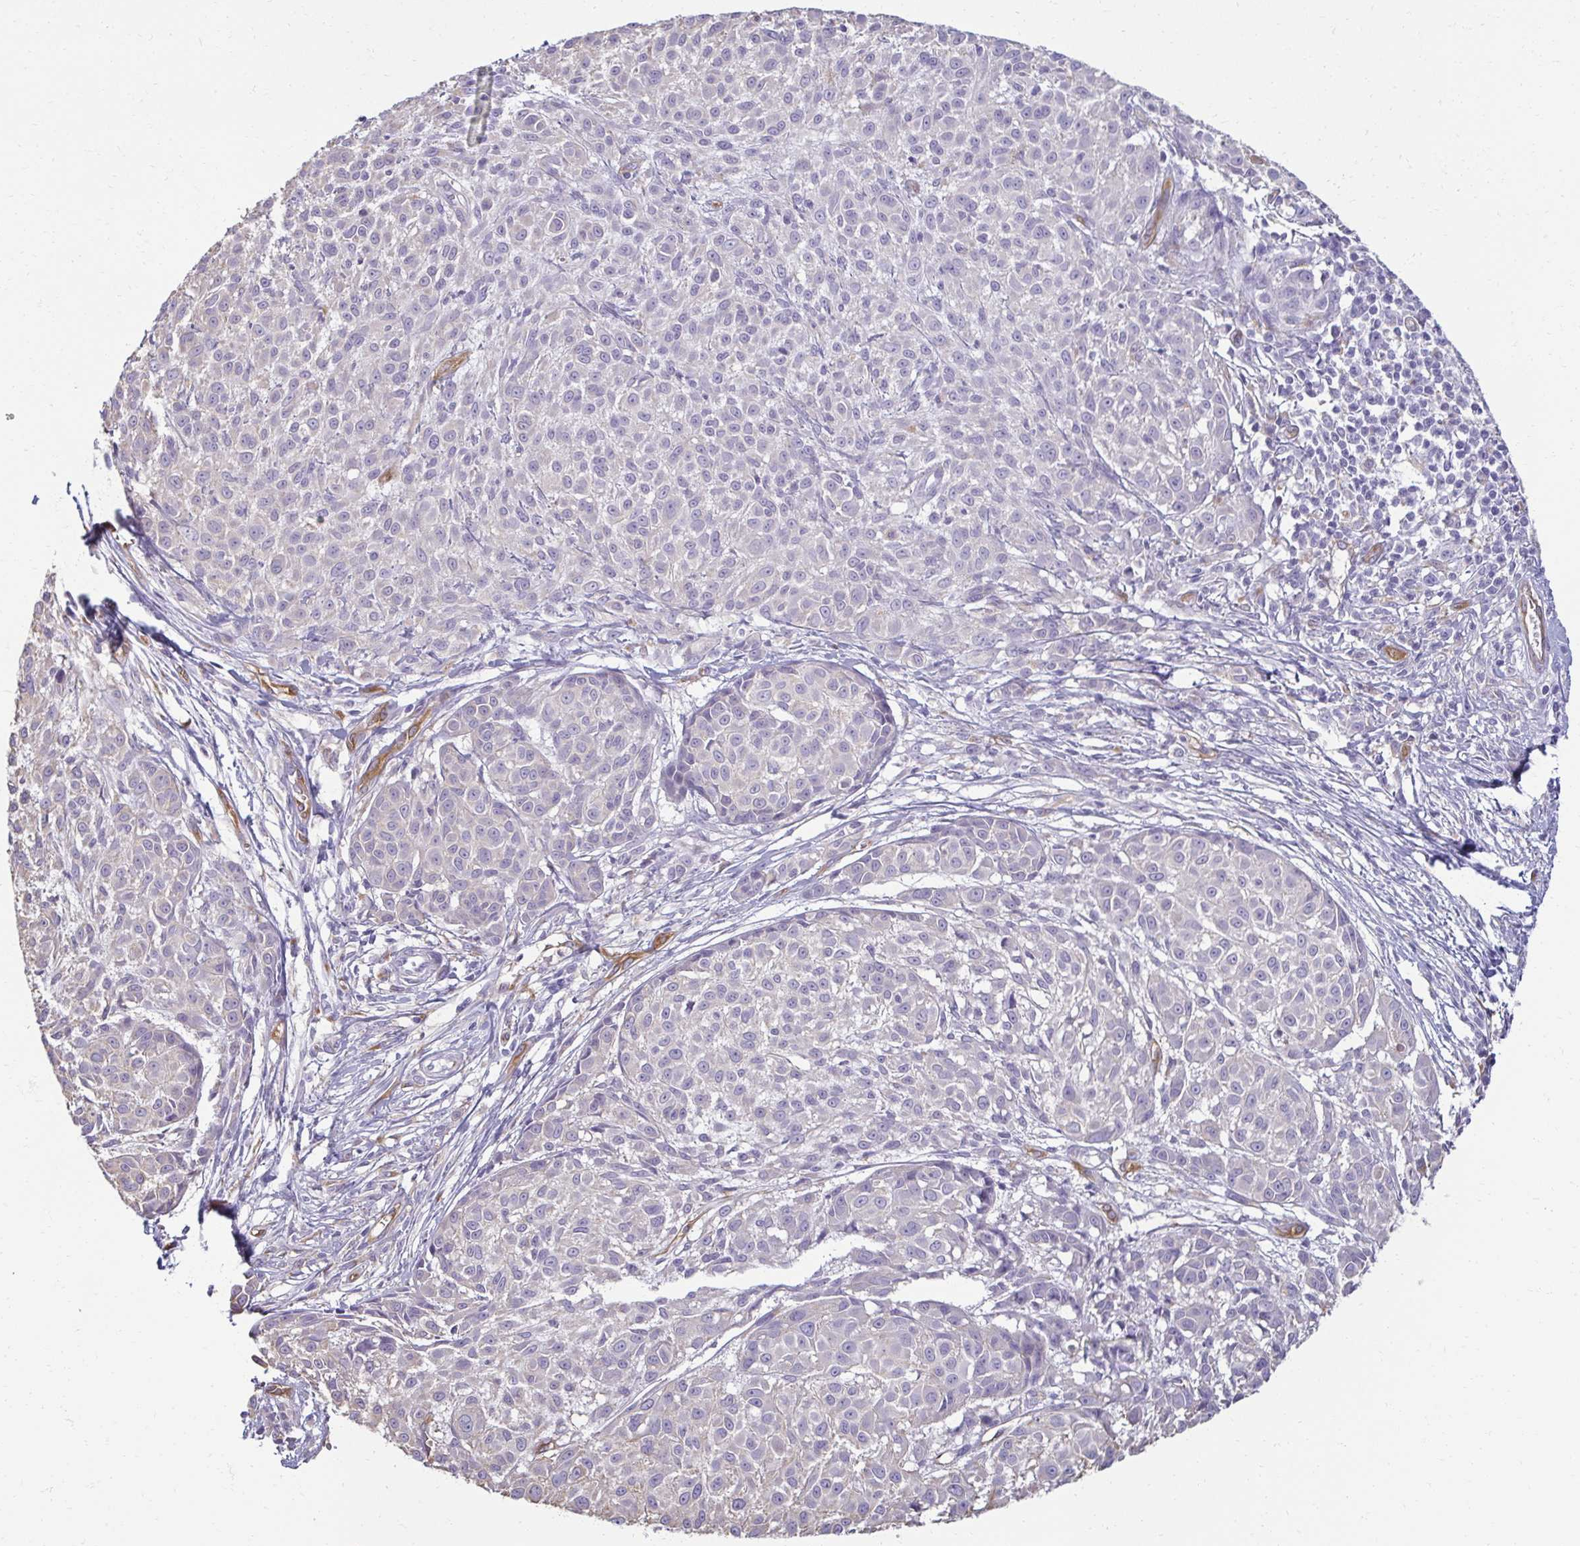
{"staining": {"intensity": "negative", "quantity": "none", "location": "none"}, "tissue": "melanoma", "cell_type": "Tumor cells", "image_type": "cancer", "snomed": [{"axis": "morphology", "description": "Malignant melanoma, NOS"}, {"axis": "topography", "description": "Skin"}], "caption": "DAB (3,3'-diaminobenzidine) immunohistochemical staining of malignant melanoma exhibits no significant positivity in tumor cells.", "gene": "PDE2A", "patient": {"sex": "male", "age": 48}}